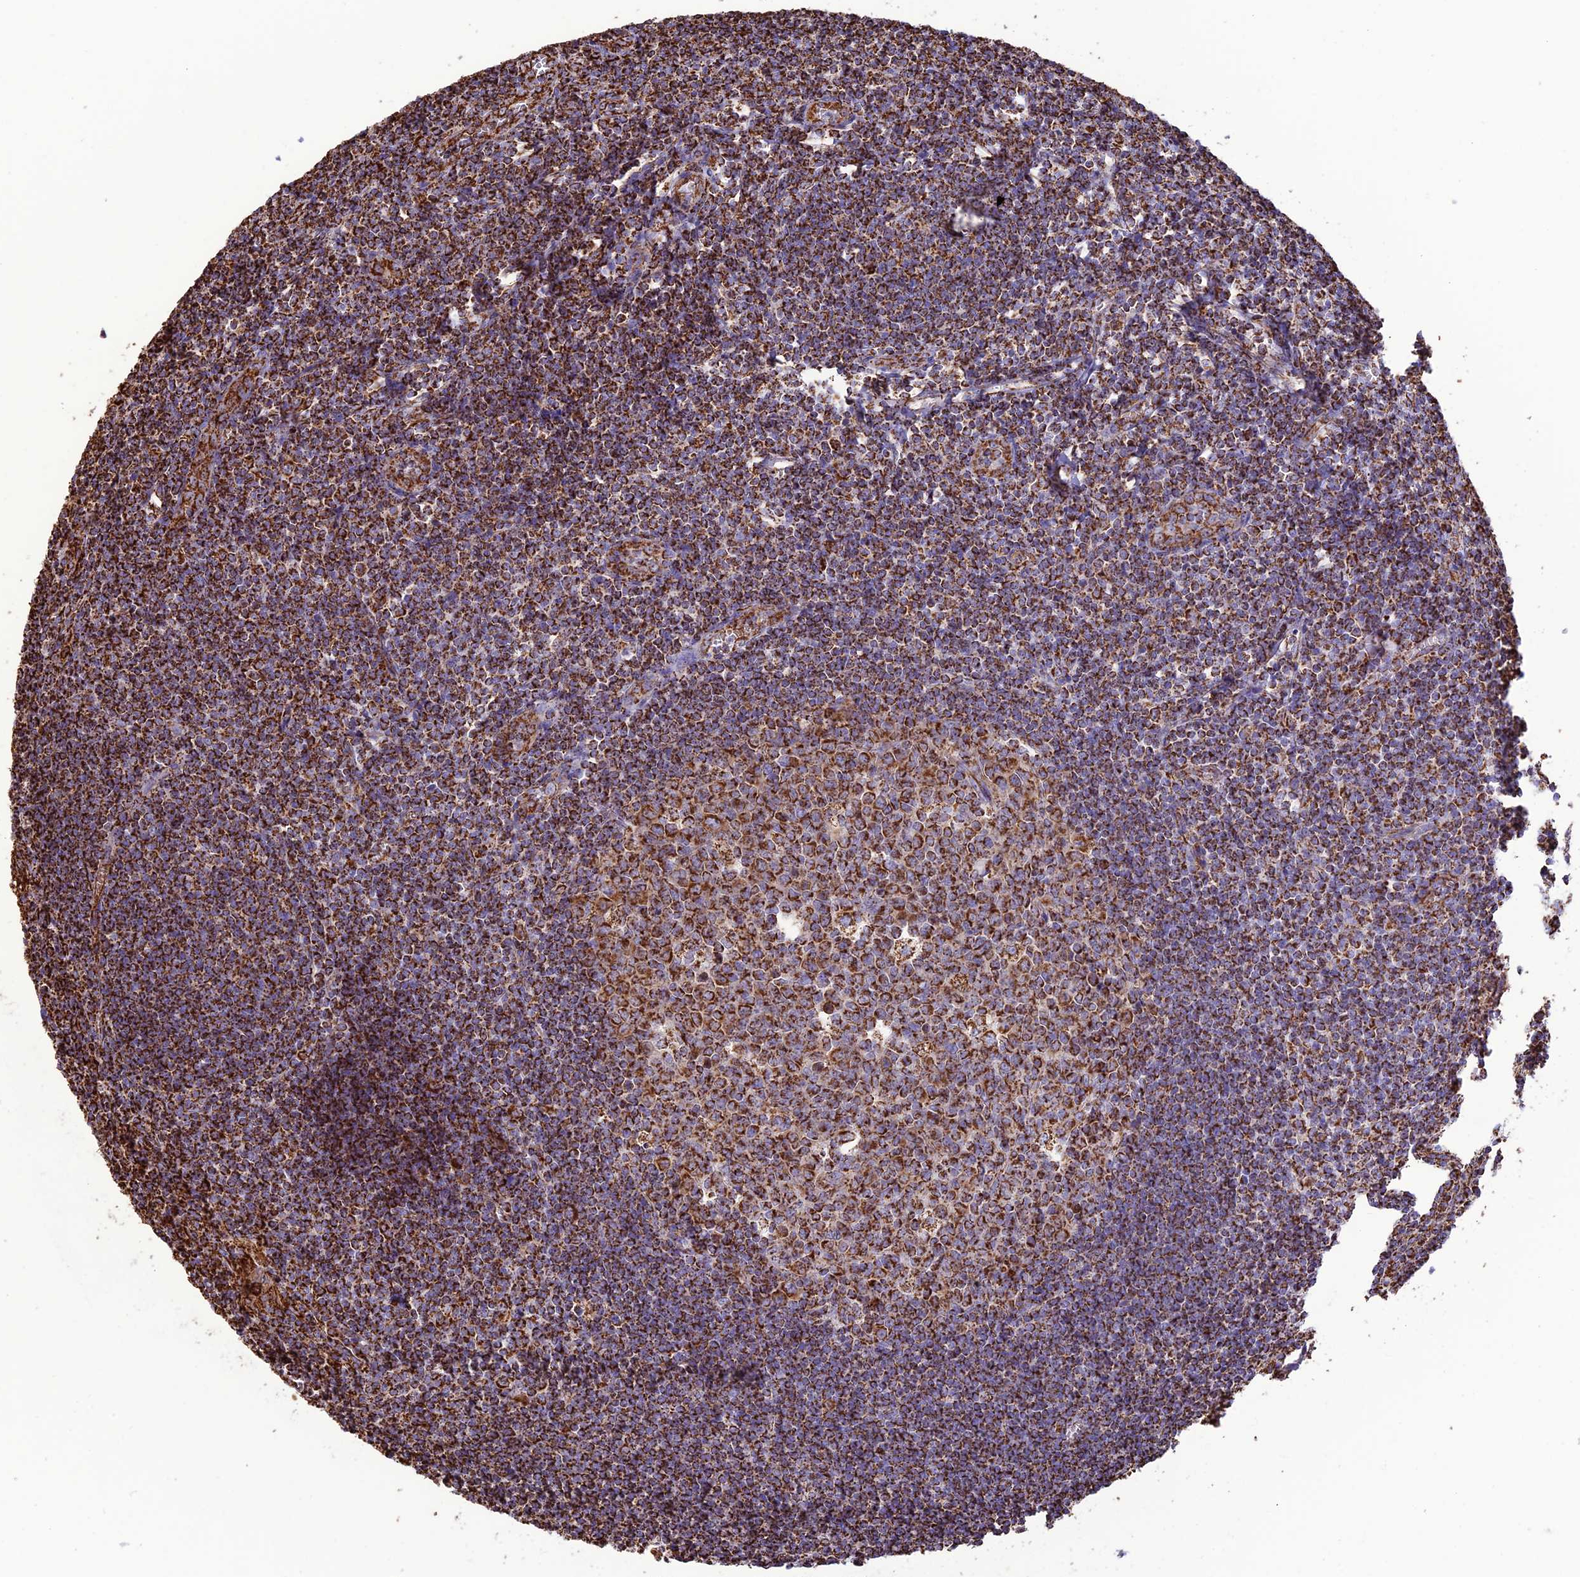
{"staining": {"intensity": "strong", "quantity": ">75%", "location": "cytoplasmic/membranous"}, "tissue": "tonsil", "cell_type": "Germinal center cells", "image_type": "normal", "snomed": [{"axis": "morphology", "description": "Normal tissue, NOS"}, {"axis": "topography", "description": "Tonsil"}], "caption": "About >75% of germinal center cells in benign tonsil demonstrate strong cytoplasmic/membranous protein staining as visualized by brown immunohistochemical staining.", "gene": "NDUFAF1", "patient": {"sex": "male", "age": 27}}